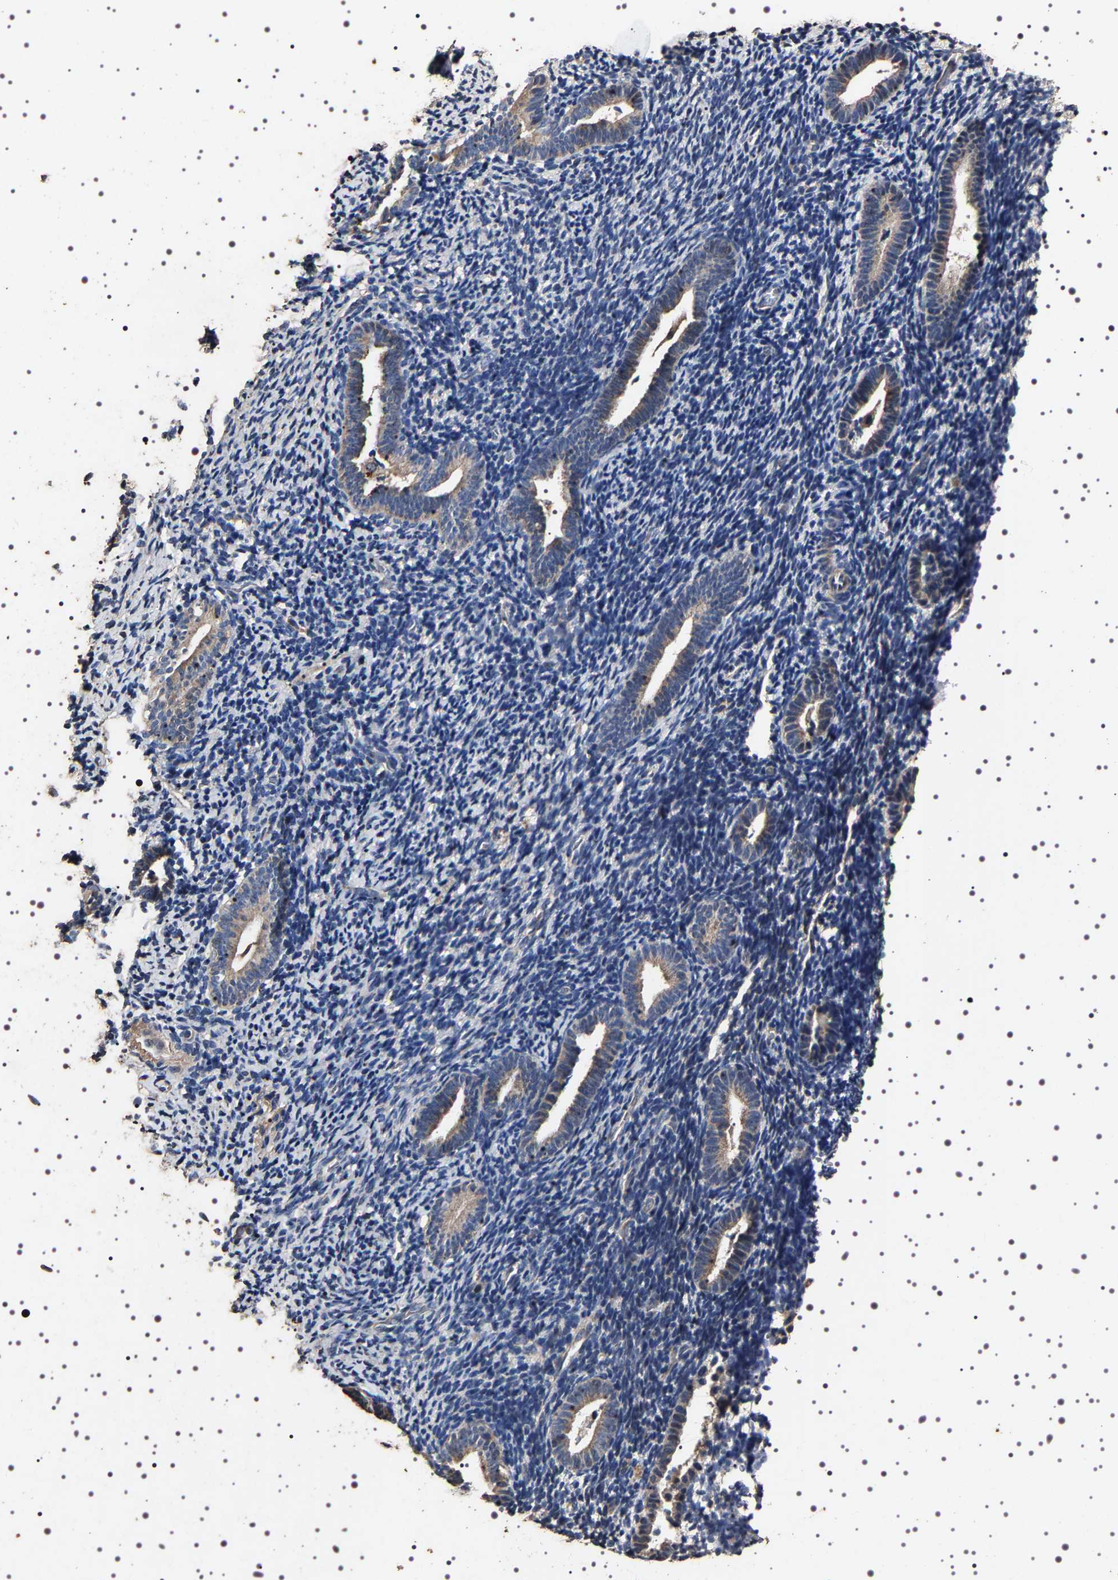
{"staining": {"intensity": "negative", "quantity": "none", "location": "none"}, "tissue": "endometrium", "cell_type": "Cells in endometrial stroma", "image_type": "normal", "snomed": [{"axis": "morphology", "description": "Normal tissue, NOS"}, {"axis": "topography", "description": "Endometrium"}], "caption": "Endometrium stained for a protein using immunohistochemistry (IHC) reveals no expression cells in endometrial stroma.", "gene": "TARBP1", "patient": {"sex": "female", "age": 51}}